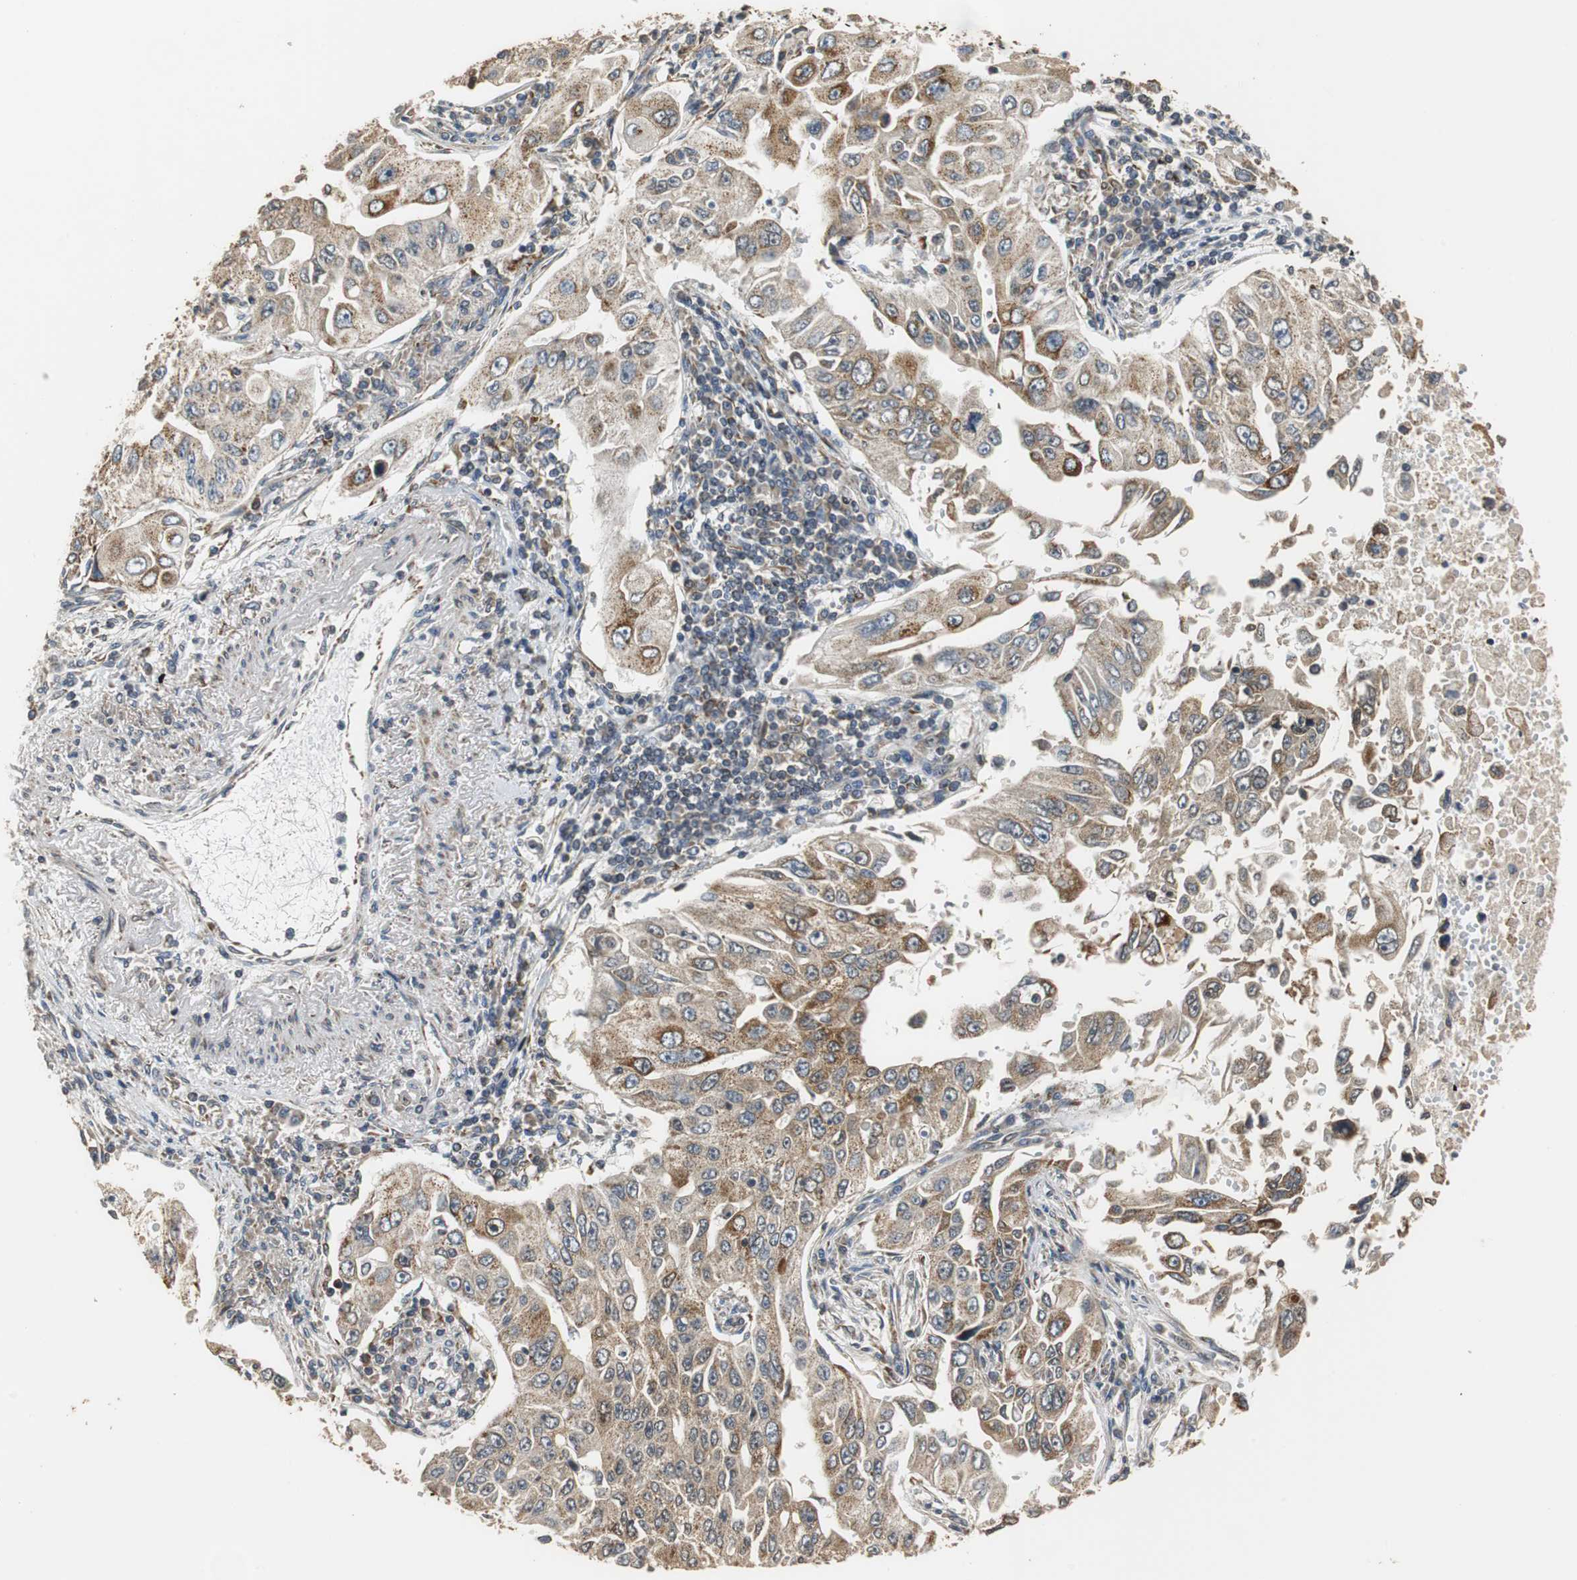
{"staining": {"intensity": "moderate", "quantity": ">75%", "location": "cytoplasmic/membranous"}, "tissue": "lung cancer", "cell_type": "Tumor cells", "image_type": "cancer", "snomed": [{"axis": "morphology", "description": "Adenocarcinoma, NOS"}, {"axis": "topography", "description": "Lung"}], "caption": "Lung cancer tissue displays moderate cytoplasmic/membranous positivity in approximately >75% of tumor cells", "gene": "HMGCL", "patient": {"sex": "male", "age": 84}}